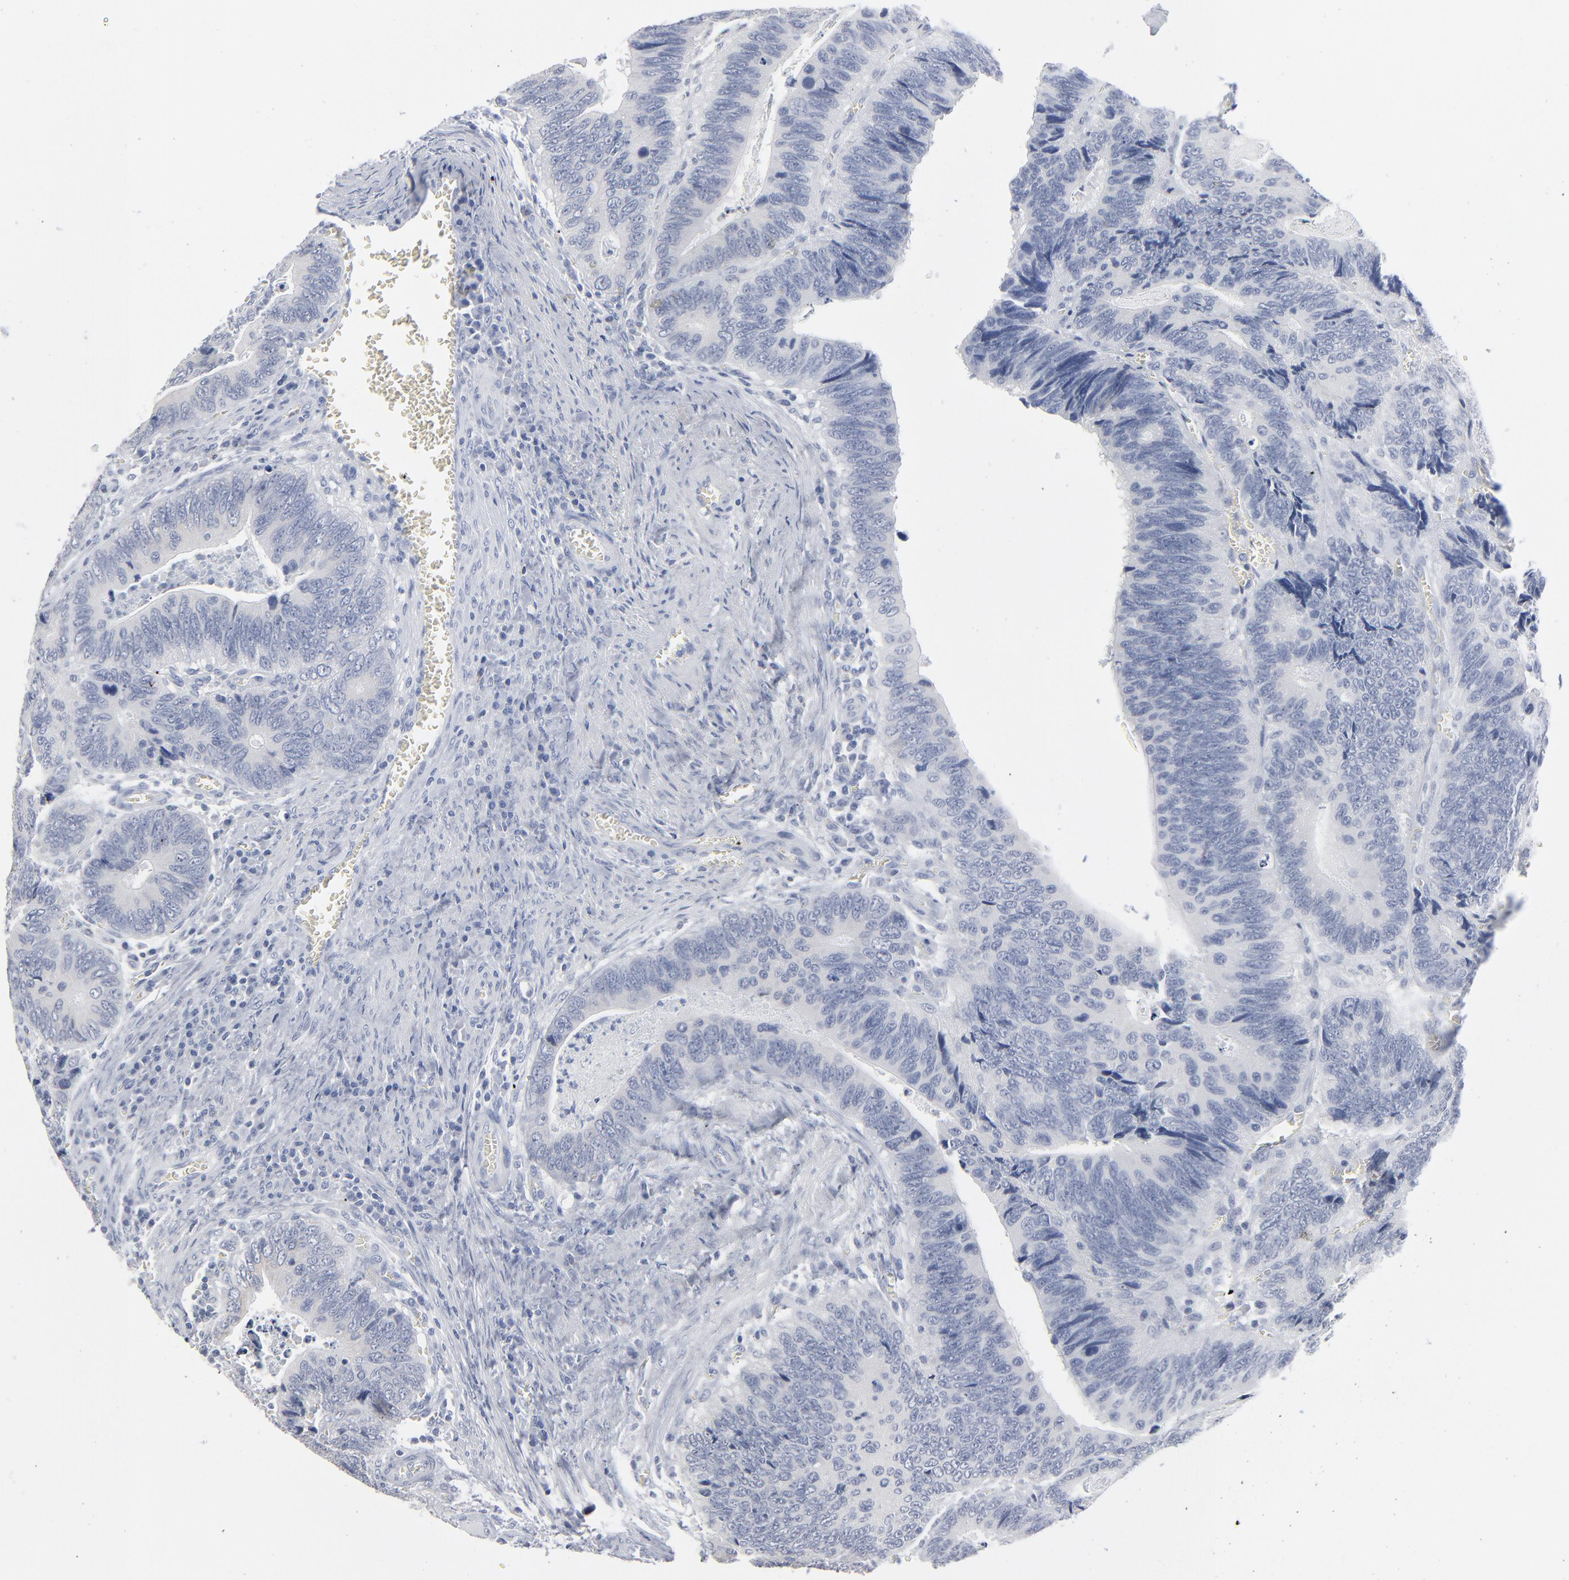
{"staining": {"intensity": "negative", "quantity": "none", "location": "none"}, "tissue": "colorectal cancer", "cell_type": "Tumor cells", "image_type": "cancer", "snomed": [{"axis": "morphology", "description": "Adenocarcinoma, NOS"}, {"axis": "topography", "description": "Colon"}], "caption": "IHC of human colorectal adenocarcinoma demonstrates no expression in tumor cells. Brightfield microscopy of immunohistochemistry stained with DAB (3,3'-diaminobenzidine) (brown) and hematoxylin (blue), captured at high magnification.", "gene": "PAGE1", "patient": {"sex": "male", "age": 72}}